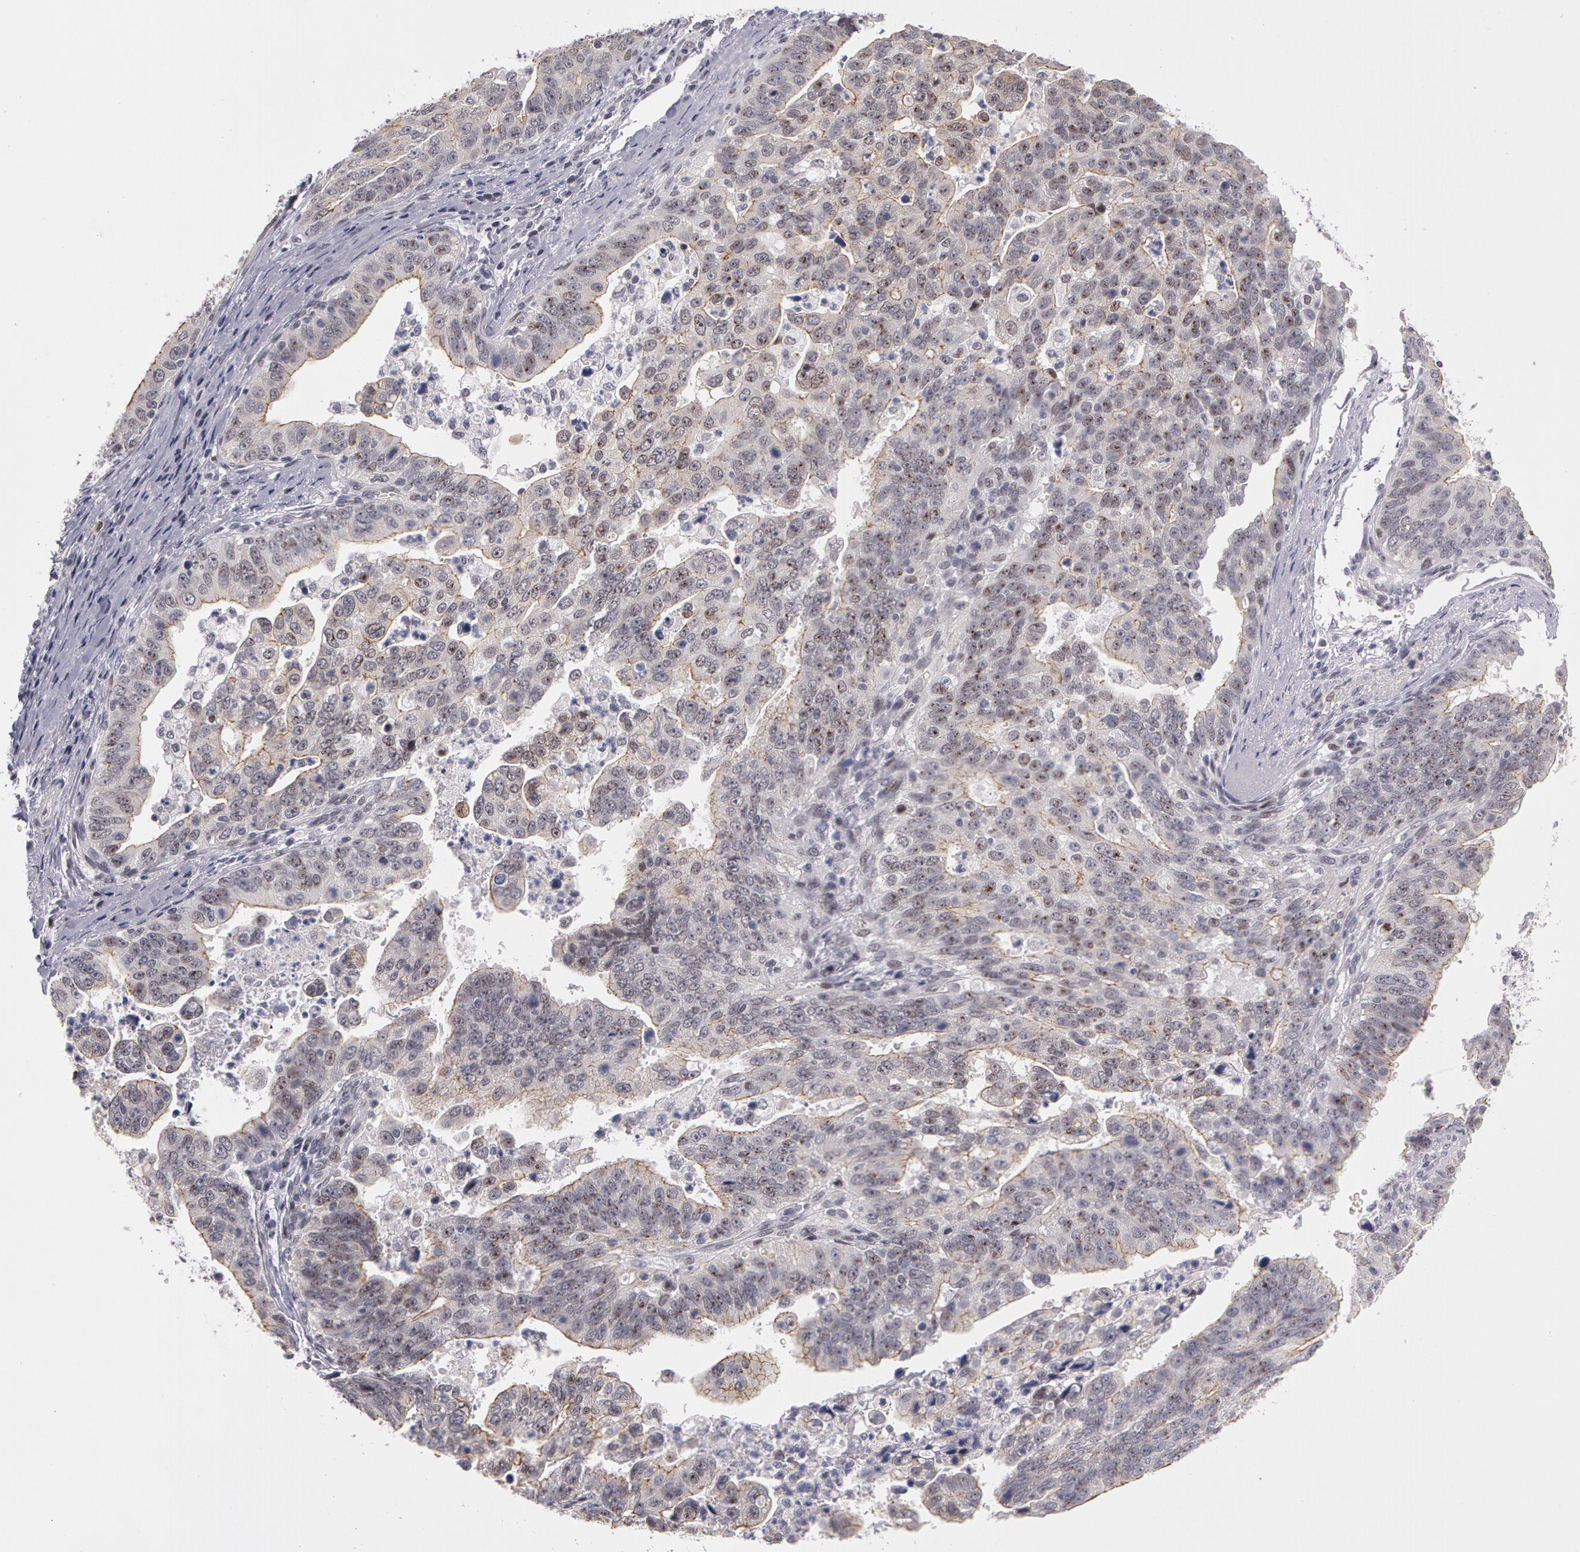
{"staining": {"intensity": "weak", "quantity": "<25%", "location": "nuclear"}, "tissue": "stomach cancer", "cell_type": "Tumor cells", "image_type": "cancer", "snomed": [{"axis": "morphology", "description": "Adenocarcinoma, NOS"}, {"axis": "topography", "description": "Stomach, upper"}], "caption": "Stomach cancer stained for a protein using IHC reveals no staining tumor cells.", "gene": "PRICKLE1", "patient": {"sex": "female", "age": 50}}